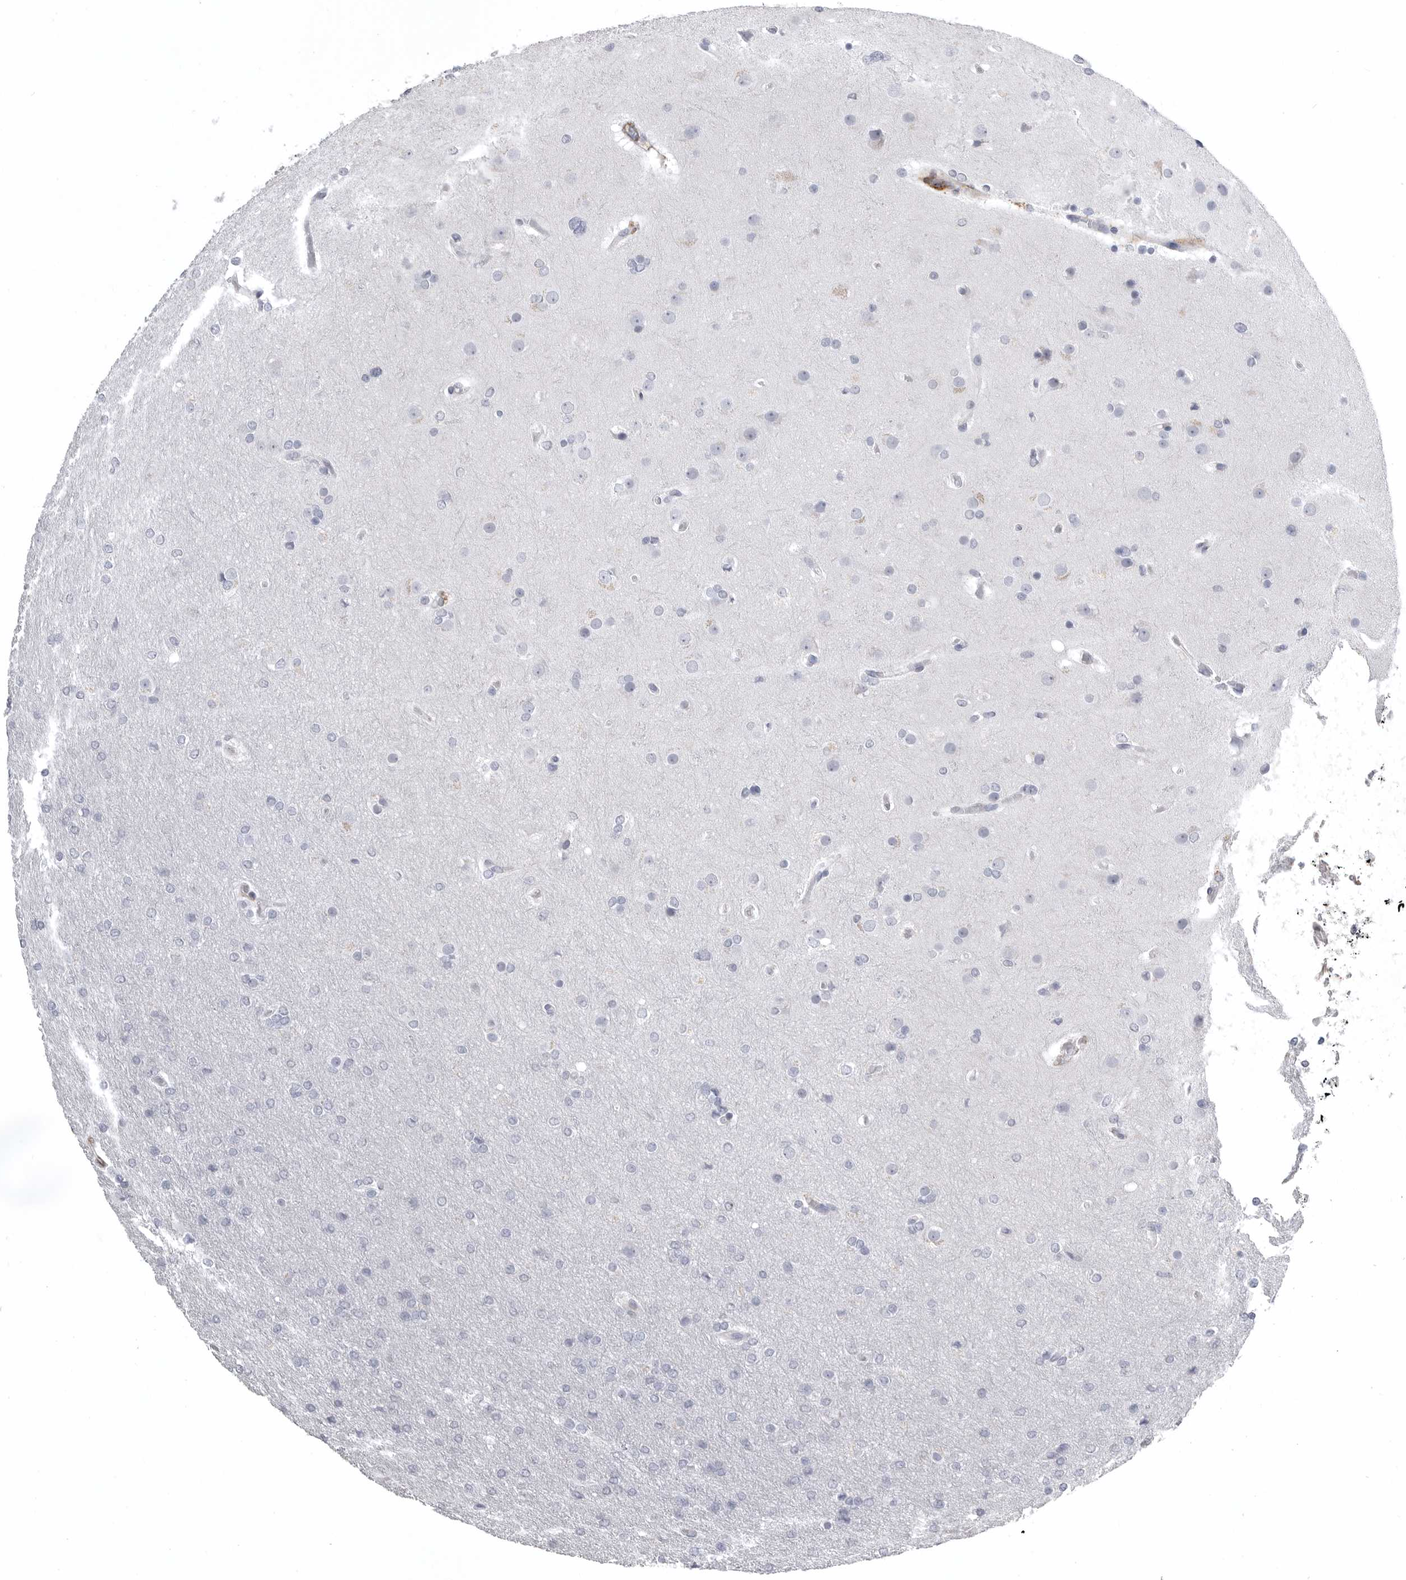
{"staining": {"intensity": "negative", "quantity": "none", "location": "none"}, "tissue": "glioma", "cell_type": "Tumor cells", "image_type": "cancer", "snomed": [{"axis": "morphology", "description": "Glioma, malignant, High grade"}, {"axis": "topography", "description": "Cerebral cortex"}], "caption": "High power microscopy histopathology image of an immunohistochemistry micrograph of glioma, revealing no significant expression in tumor cells.", "gene": "AOC3", "patient": {"sex": "female", "age": 36}}